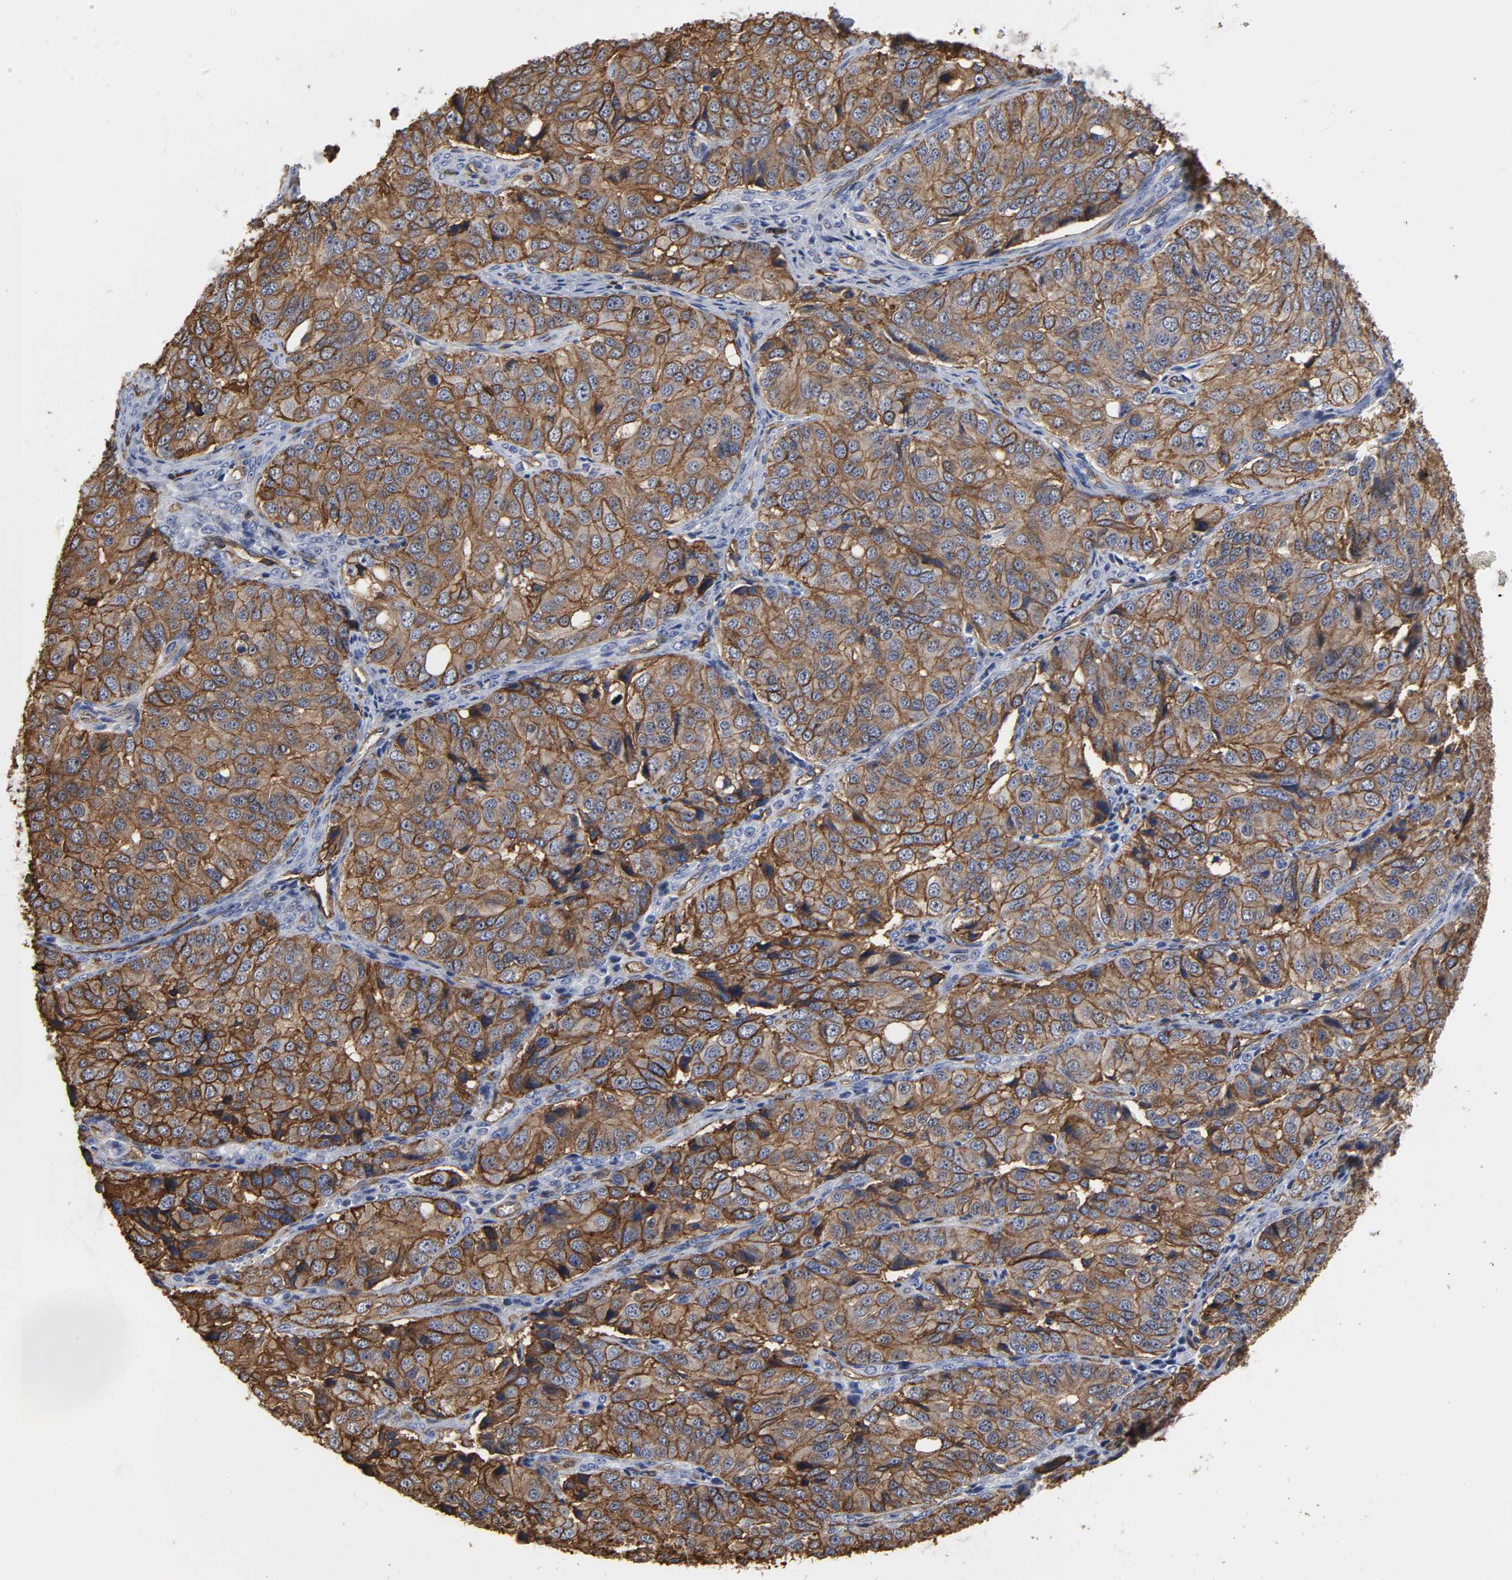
{"staining": {"intensity": "moderate", "quantity": ">75%", "location": "cytoplasmic/membranous"}, "tissue": "ovarian cancer", "cell_type": "Tumor cells", "image_type": "cancer", "snomed": [{"axis": "morphology", "description": "Carcinoma, endometroid"}, {"axis": "topography", "description": "Ovary"}], "caption": "Tumor cells reveal medium levels of moderate cytoplasmic/membranous expression in approximately >75% of cells in ovarian endometroid carcinoma. Nuclei are stained in blue.", "gene": "ANXA2", "patient": {"sex": "female", "age": 51}}